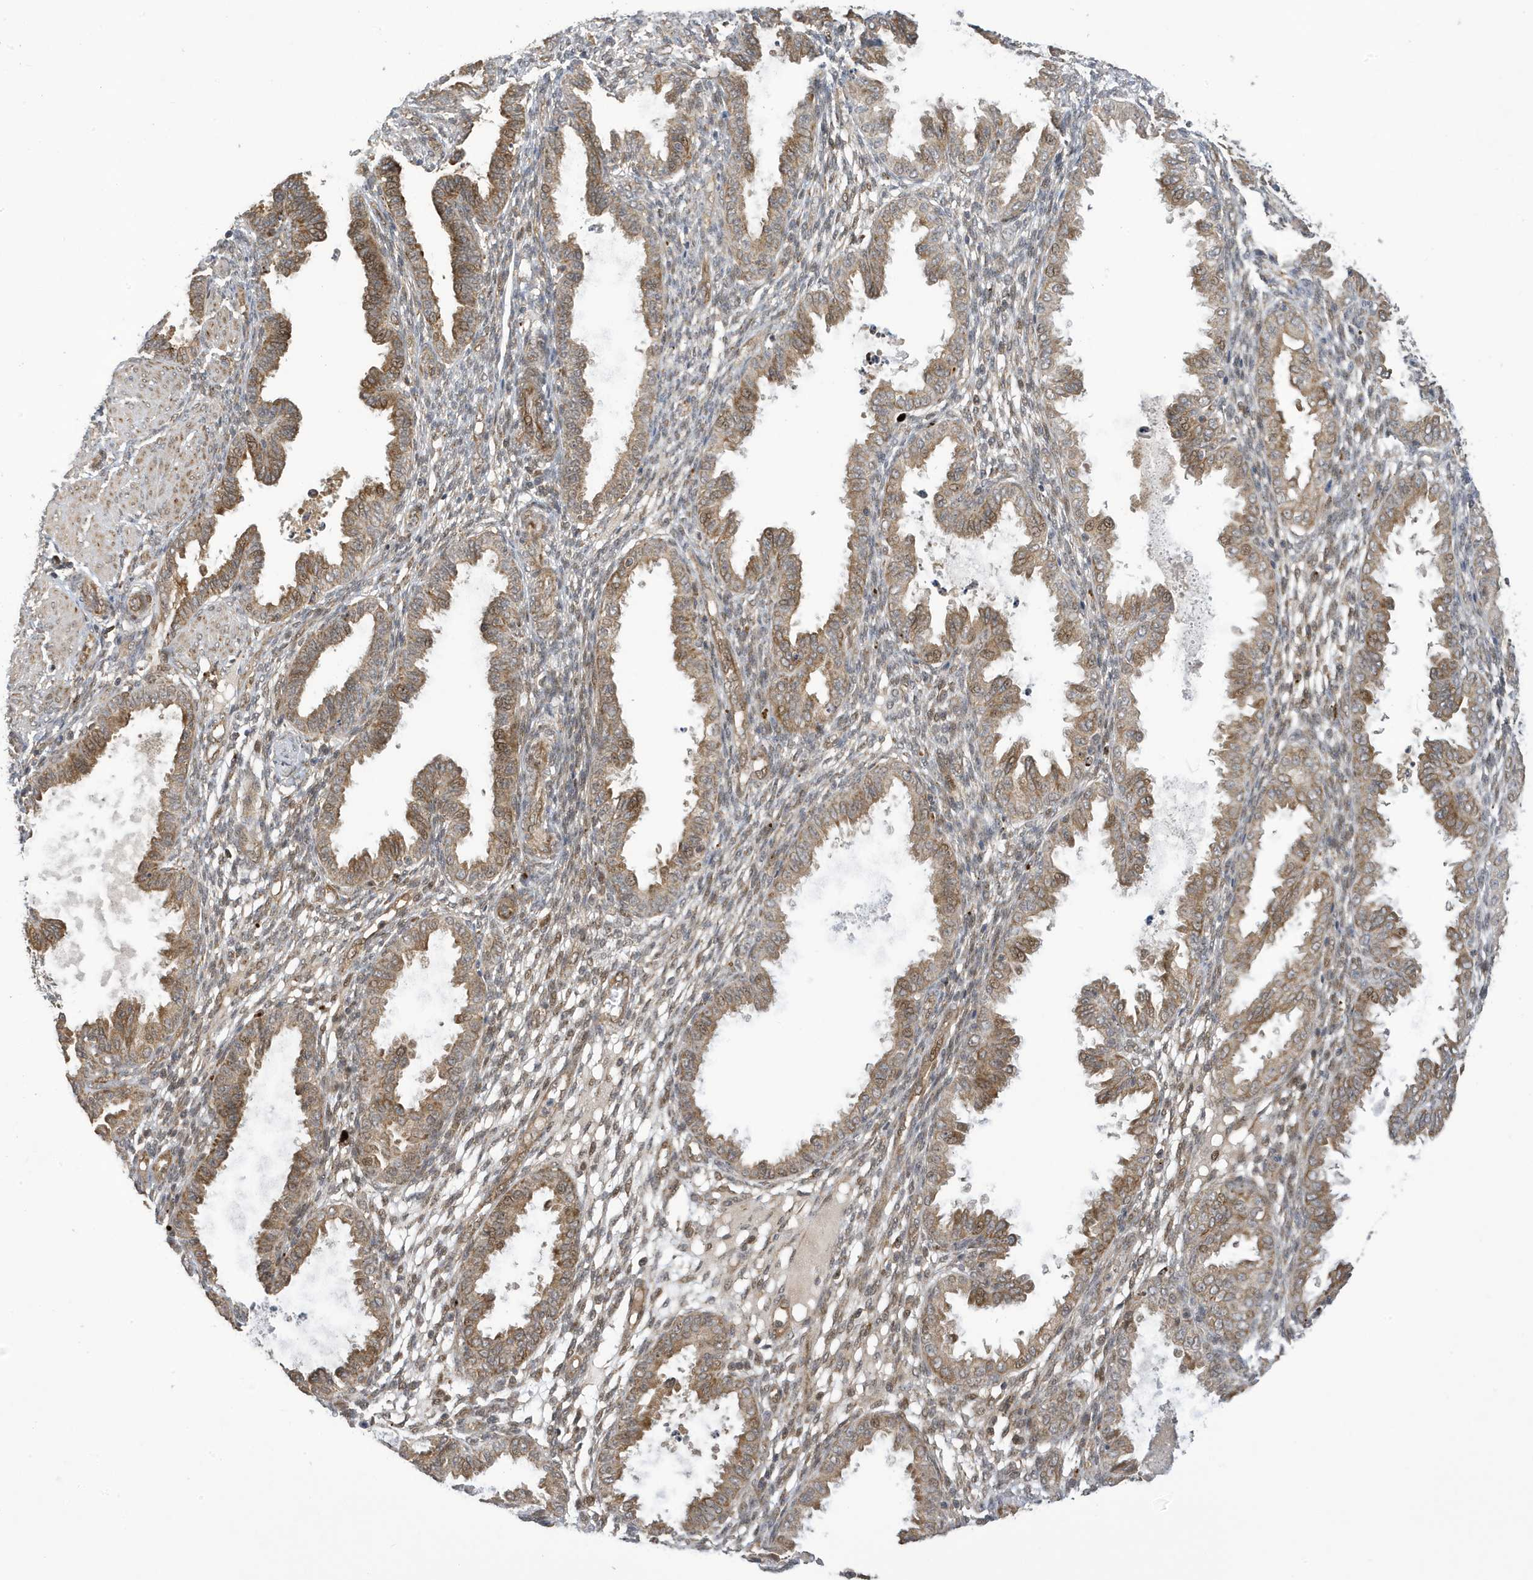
{"staining": {"intensity": "weak", "quantity": "<25%", "location": "cytoplasmic/membranous"}, "tissue": "endometrium", "cell_type": "Cells in endometrial stroma", "image_type": "normal", "snomed": [{"axis": "morphology", "description": "Normal tissue, NOS"}, {"axis": "topography", "description": "Endometrium"}], "caption": "Immunohistochemistry (IHC) of unremarkable human endometrium reveals no staining in cells in endometrial stroma. (DAB (3,3'-diaminobenzidine) IHC with hematoxylin counter stain).", "gene": "NCOA7", "patient": {"sex": "female", "age": 33}}